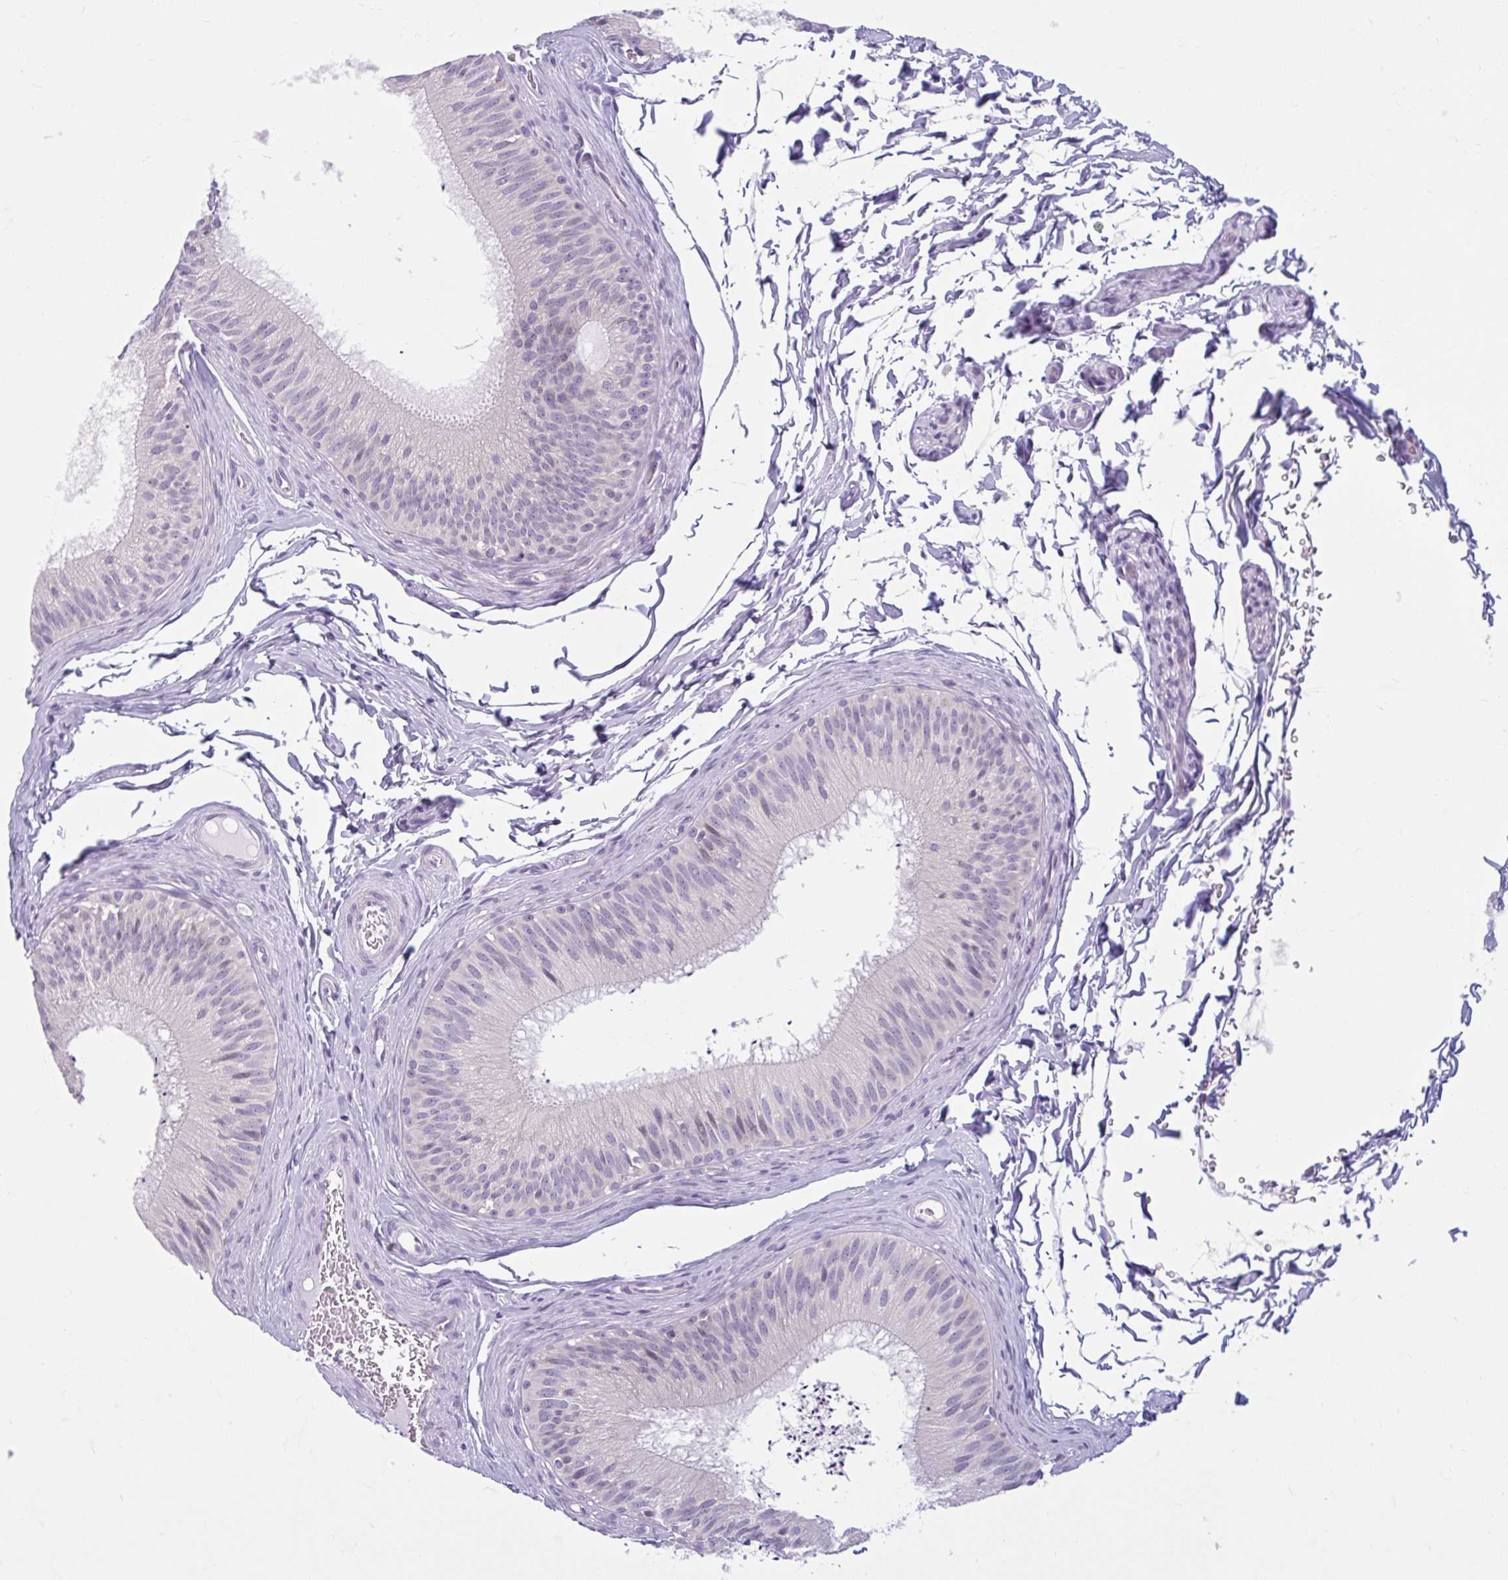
{"staining": {"intensity": "negative", "quantity": "none", "location": "none"}, "tissue": "epididymis", "cell_type": "Glandular cells", "image_type": "normal", "snomed": [{"axis": "morphology", "description": "Normal tissue, NOS"}, {"axis": "topography", "description": "Epididymis"}], "caption": "Immunohistochemistry (IHC) image of normal epididymis: human epididymis stained with DAB demonstrates no significant protein positivity in glandular cells.", "gene": "FAM153A", "patient": {"sex": "male", "age": 24}}